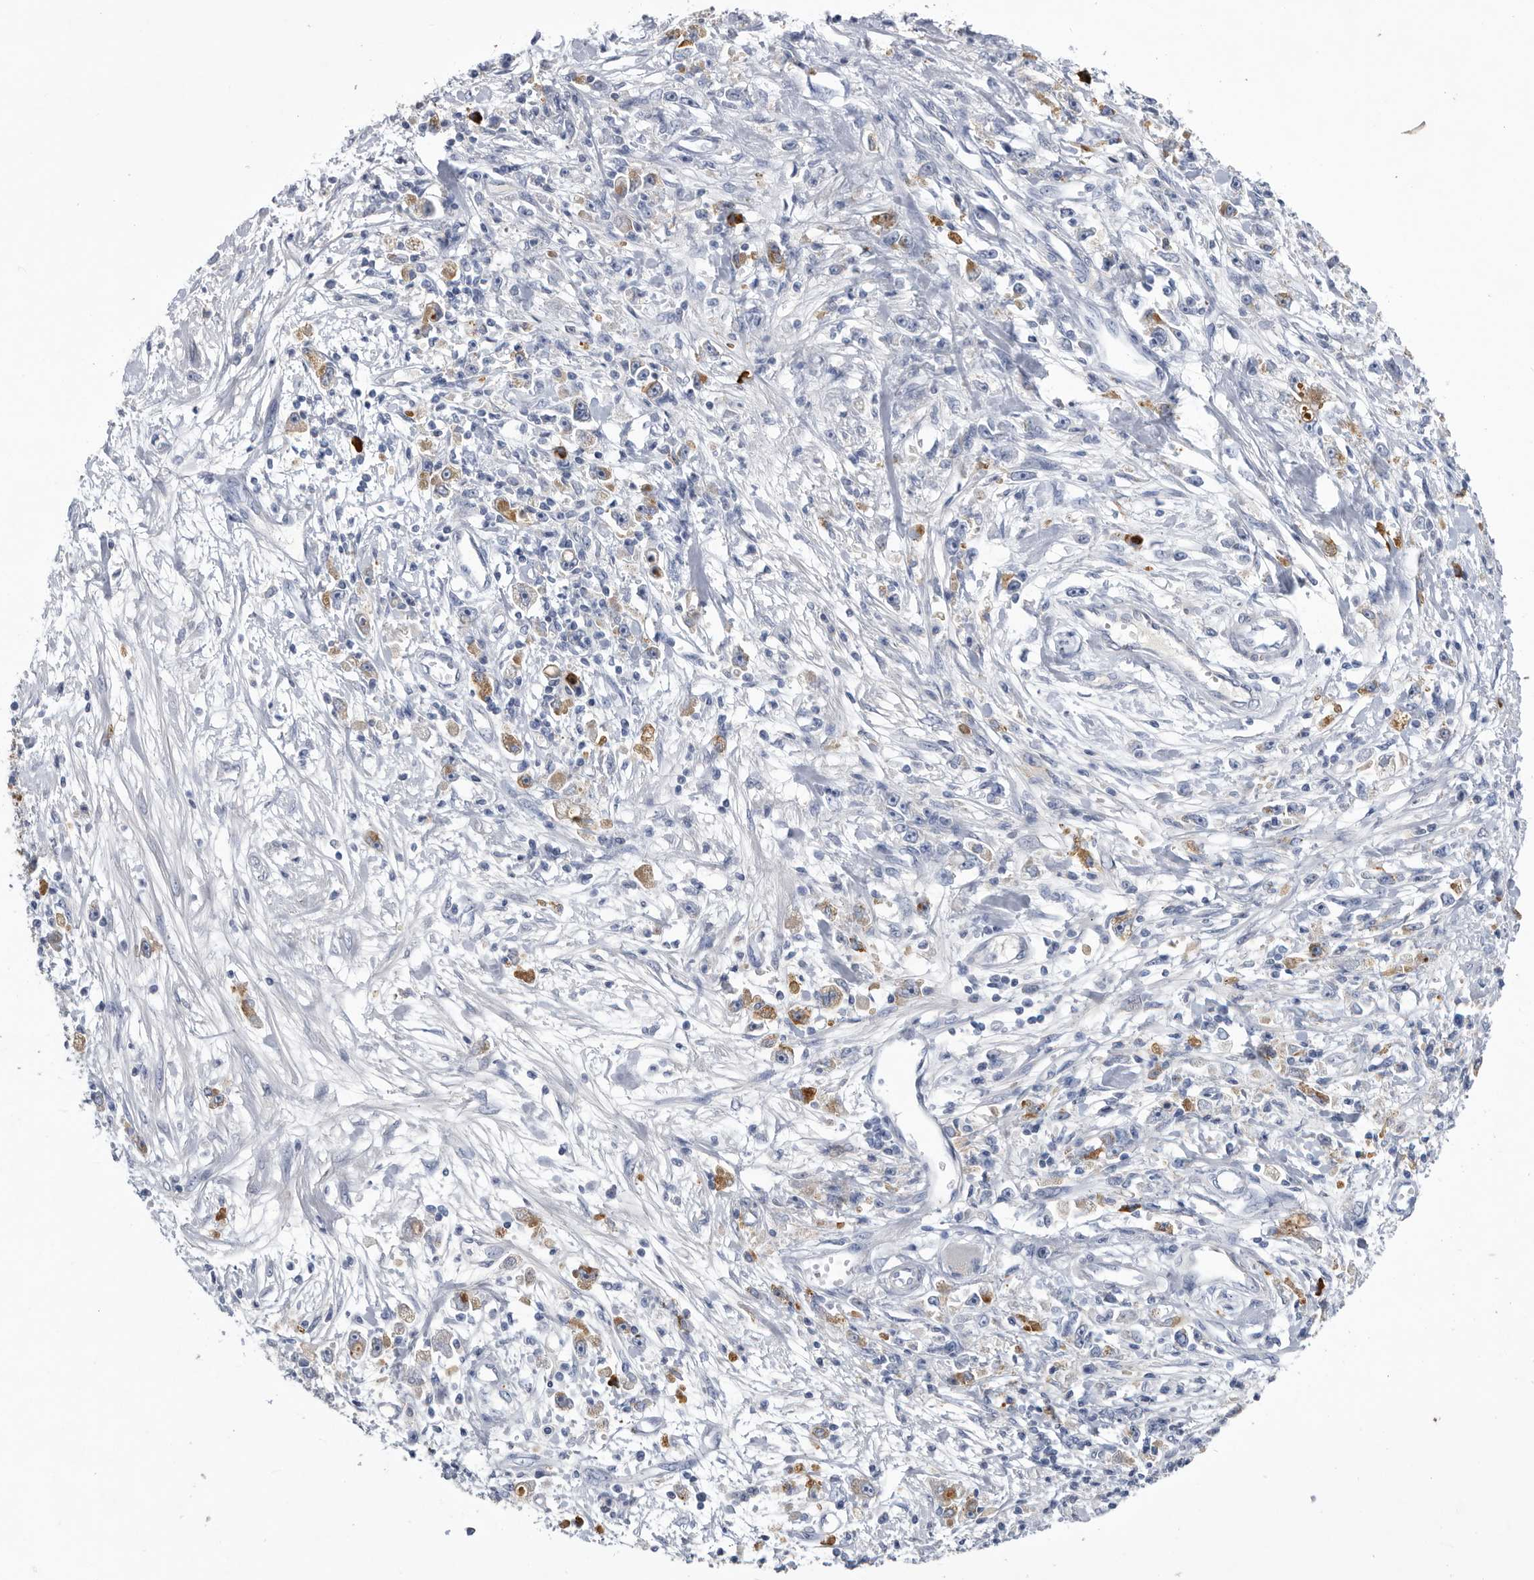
{"staining": {"intensity": "weak", "quantity": "<25%", "location": "cytoplasmic/membranous"}, "tissue": "stomach cancer", "cell_type": "Tumor cells", "image_type": "cancer", "snomed": [{"axis": "morphology", "description": "Adenocarcinoma, NOS"}, {"axis": "topography", "description": "Stomach"}], "caption": "A photomicrograph of adenocarcinoma (stomach) stained for a protein demonstrates no brown staining in tumor cells.", "gene": "BTBD6", "patient": {"sex": "female", "age": 59}}